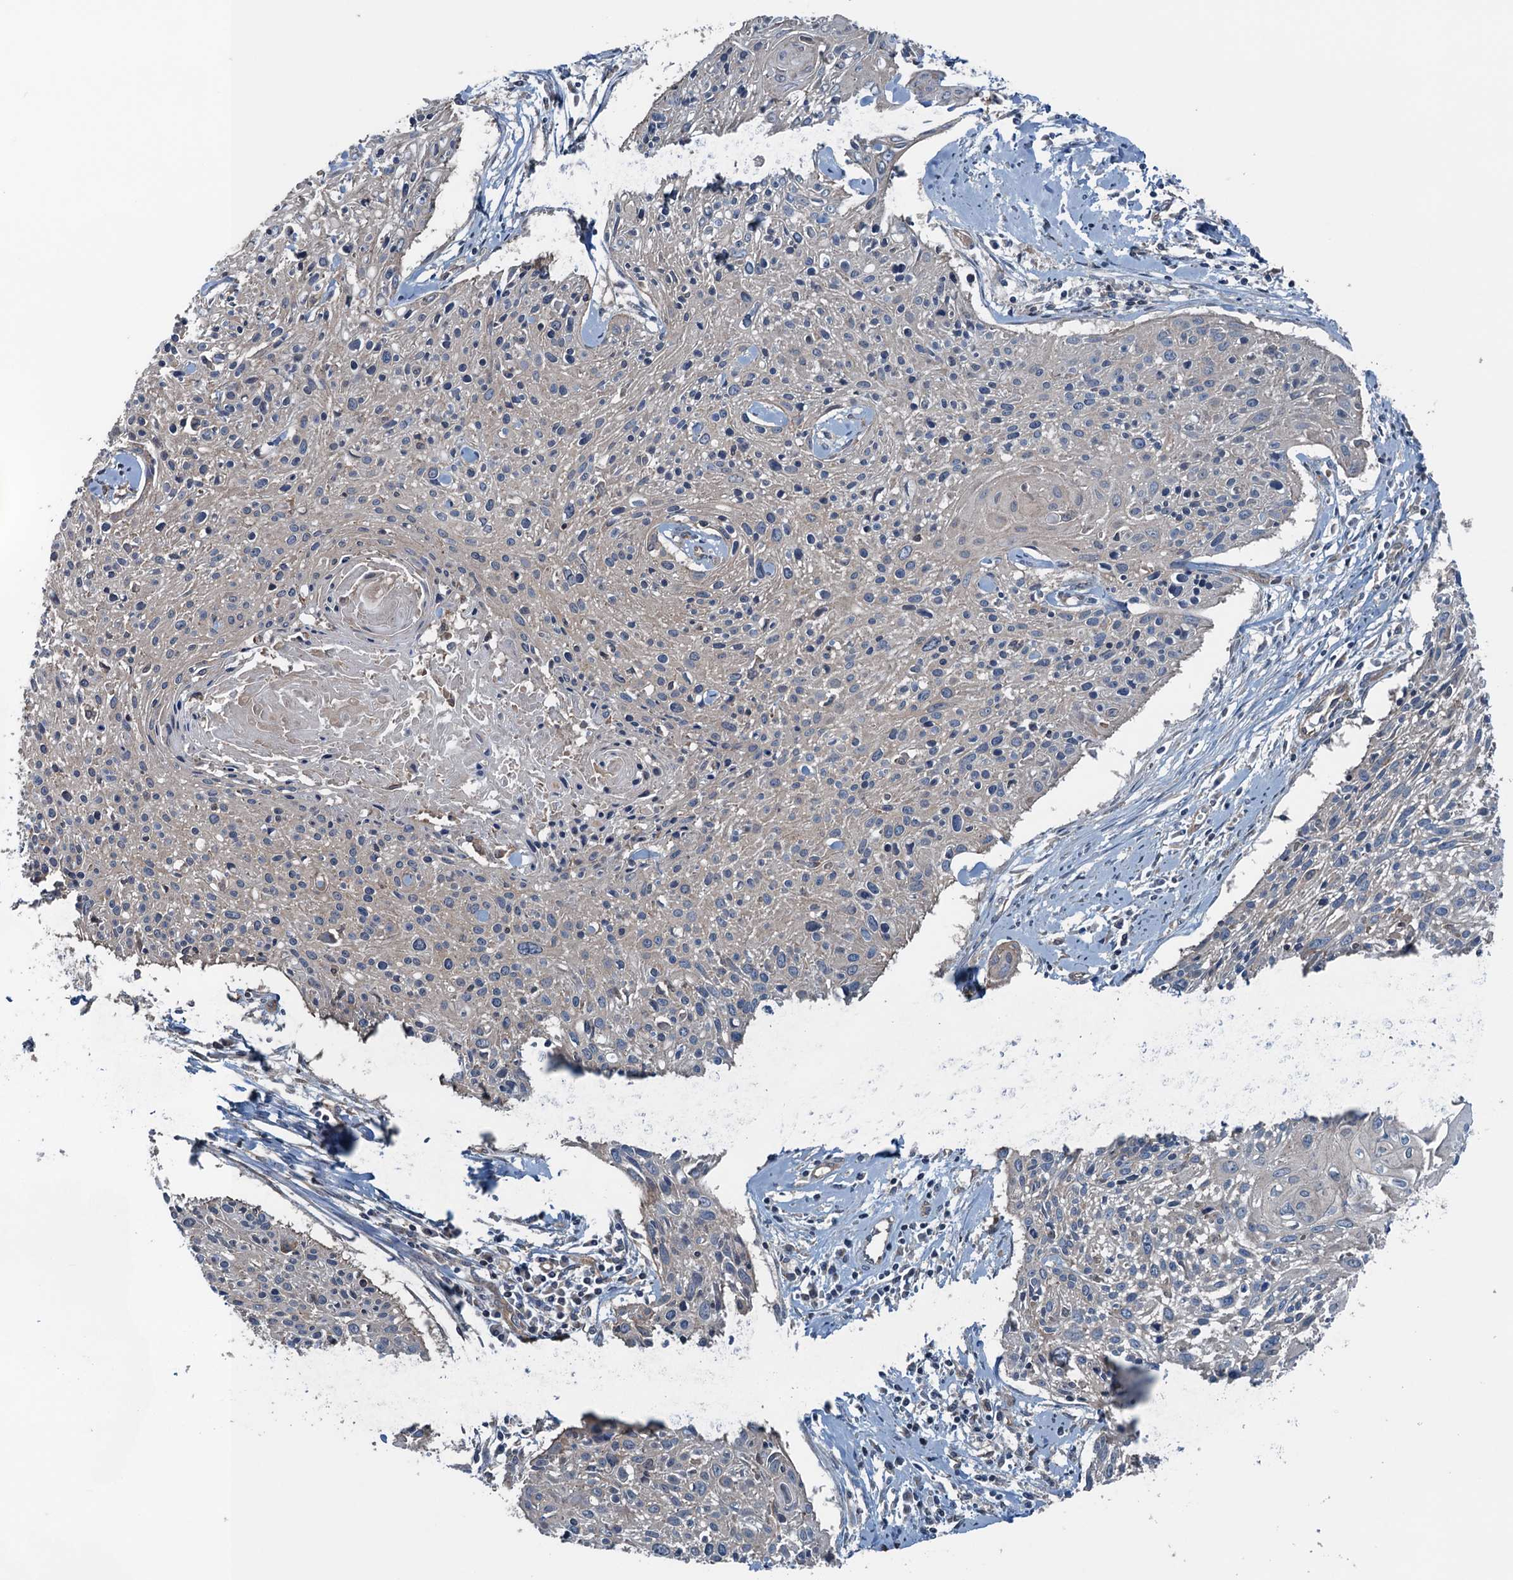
{"staining": {"intensity": "negative", "quantity": "none", "location": "none"}, "tissue": "cervical cancer", "cell_type": "Tumor cells", "image_type": "cancer", "snomed": [{"axis": "morphology", "description": "Squamous cell carcinoma, NOS"}, {"axis": "topography", "description": "Cervix"}], "caption": "Immunohistochemistry (IHC) photomicrograph of neoplastic tissue: human squamous cell carcinoma (cervical) stained with DAB (3,3'-diaminobenzidine) displays no significant protein positivity in tumor cells.", "gene": "TRAPPC8", "patient": {"sex": "female", "age": 51}}